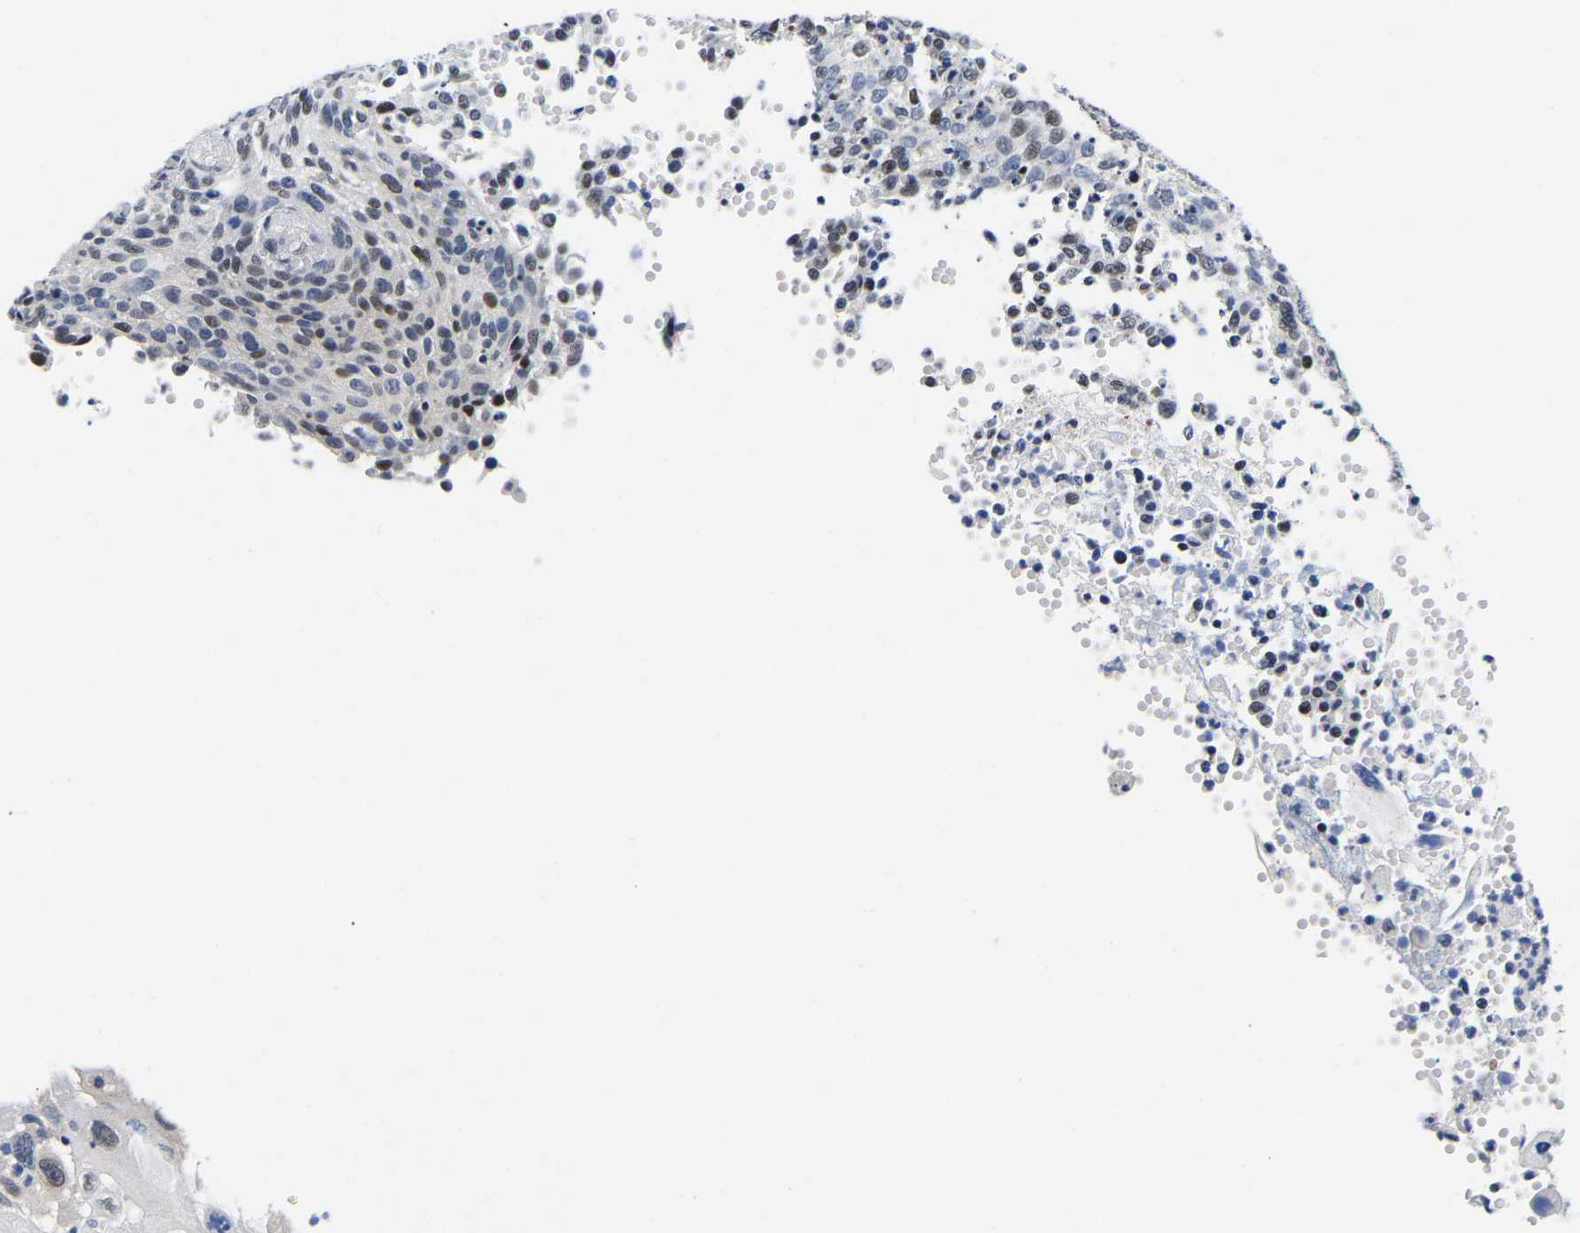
{"staining": {"intensity": "moderate", "quantity": "25%-75%", "location": "nuclear"}, "tissue": "cervical cancer", "cell_type": "Tumor cells", "image_type": "cancer", "snomed": [{"axis": "morphology", "description": "Squamous cell carcinoma, NOS"}, {"axis": "topography", "description": "Cervix"}], "caption": "Cervical squamous cell carcinoma tissue exhibits moderate nuclear staining in approximately 25%-75% of tumor cells, visualized by immunohistochemistry.", "gene": "PTRHD1", "patient": {"sex": "female", "age": 70}}